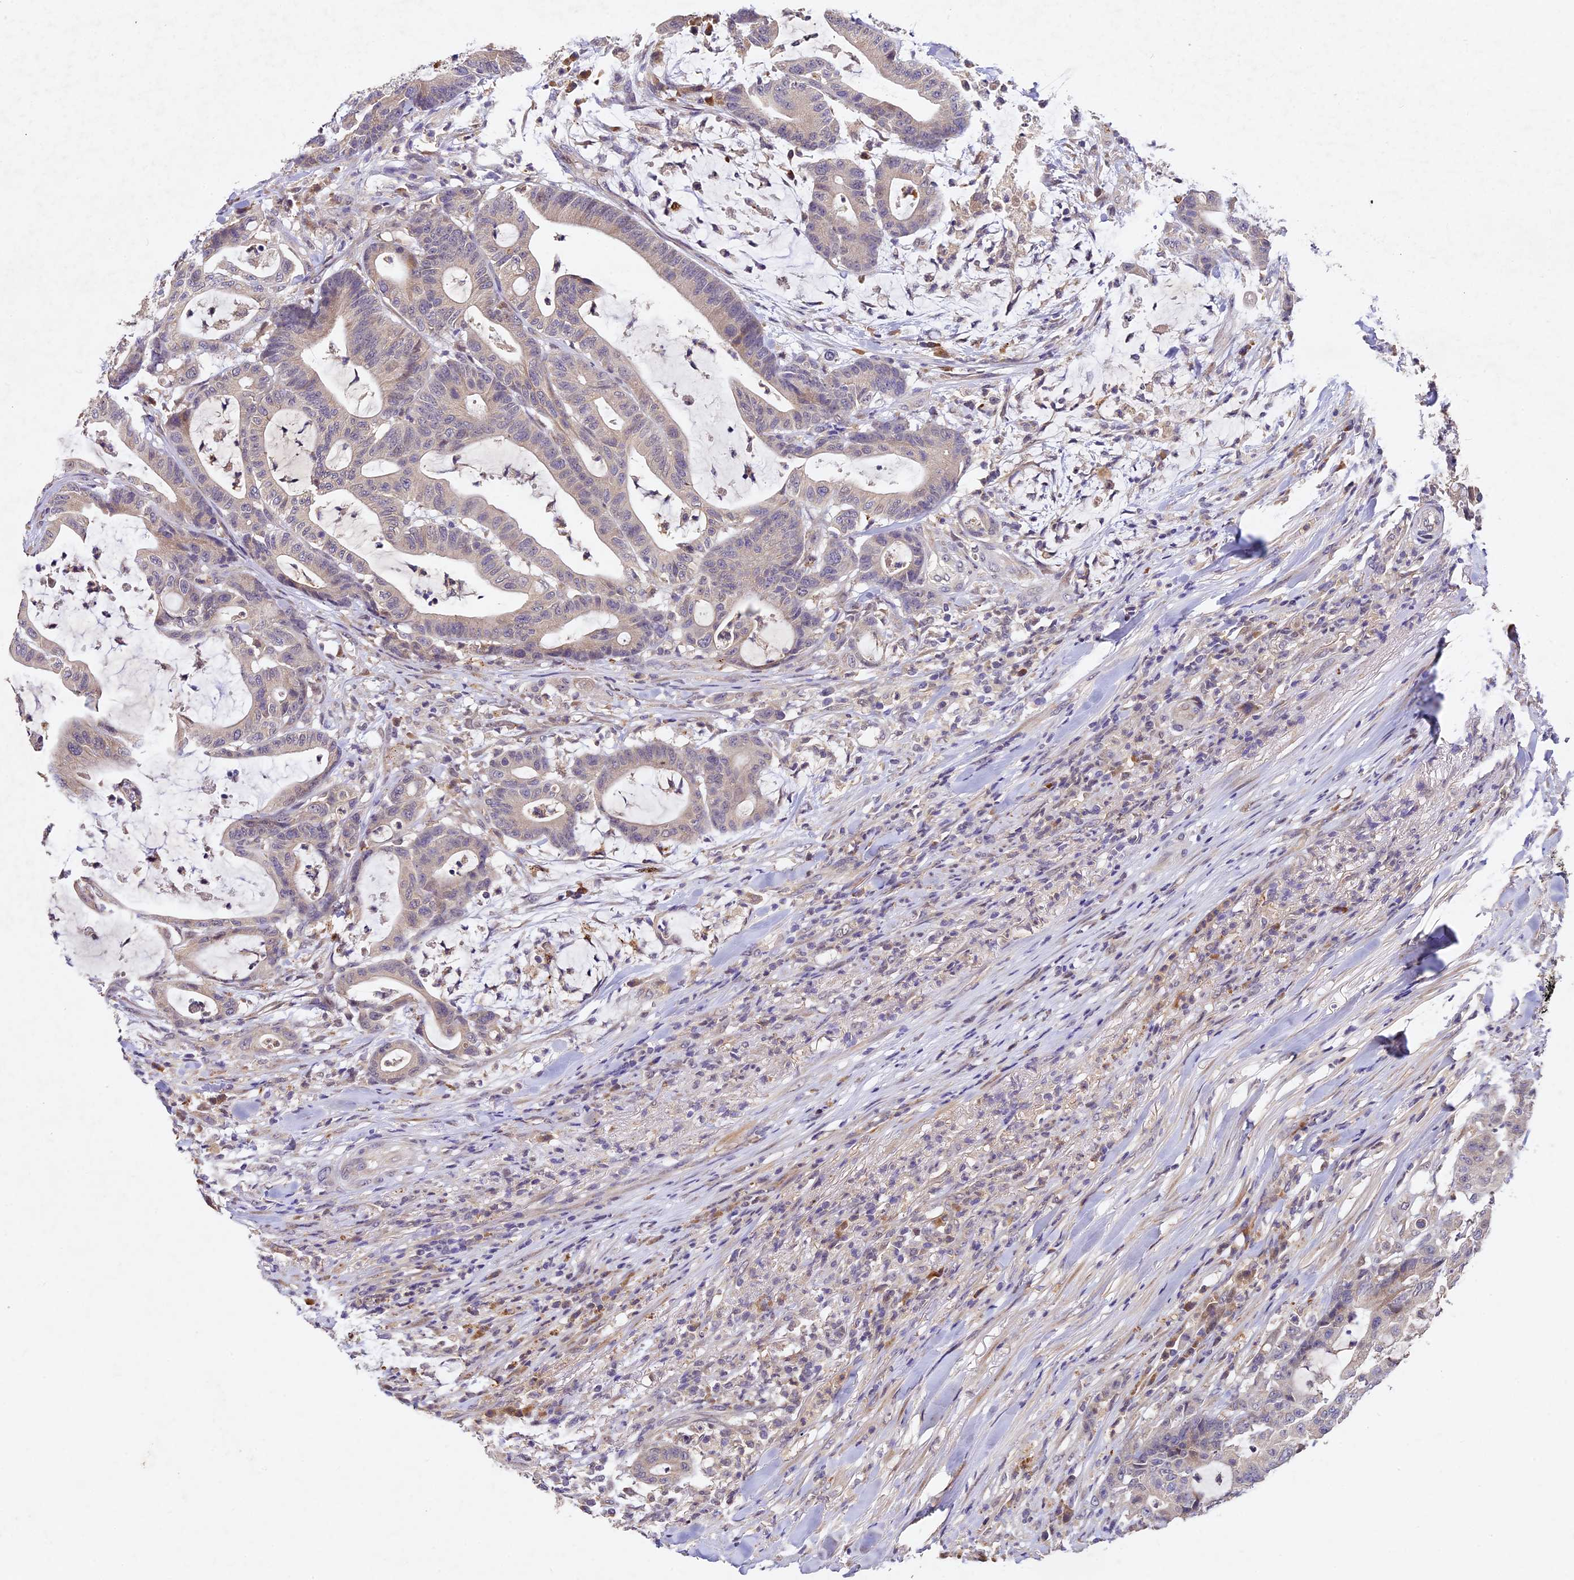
{"staining": {"intensity": "negative", "quantity": "none", "location": "none"}, "tissue": "colorectal cancer", "cell_type": "Tumor cells", "image_type": "cancer", "snomed": [{"axis": "morphology", "description": "Adenocarcinoma, NOS"}, {"axis": "topography", "description": "Colon"}], "caption": "This is a micrograph of IHC staining of colorectal cancer, which shows no positivity in tumor cells.", "gene": "TMEM39B", "patient": {"sex": "female", "age": 84}}